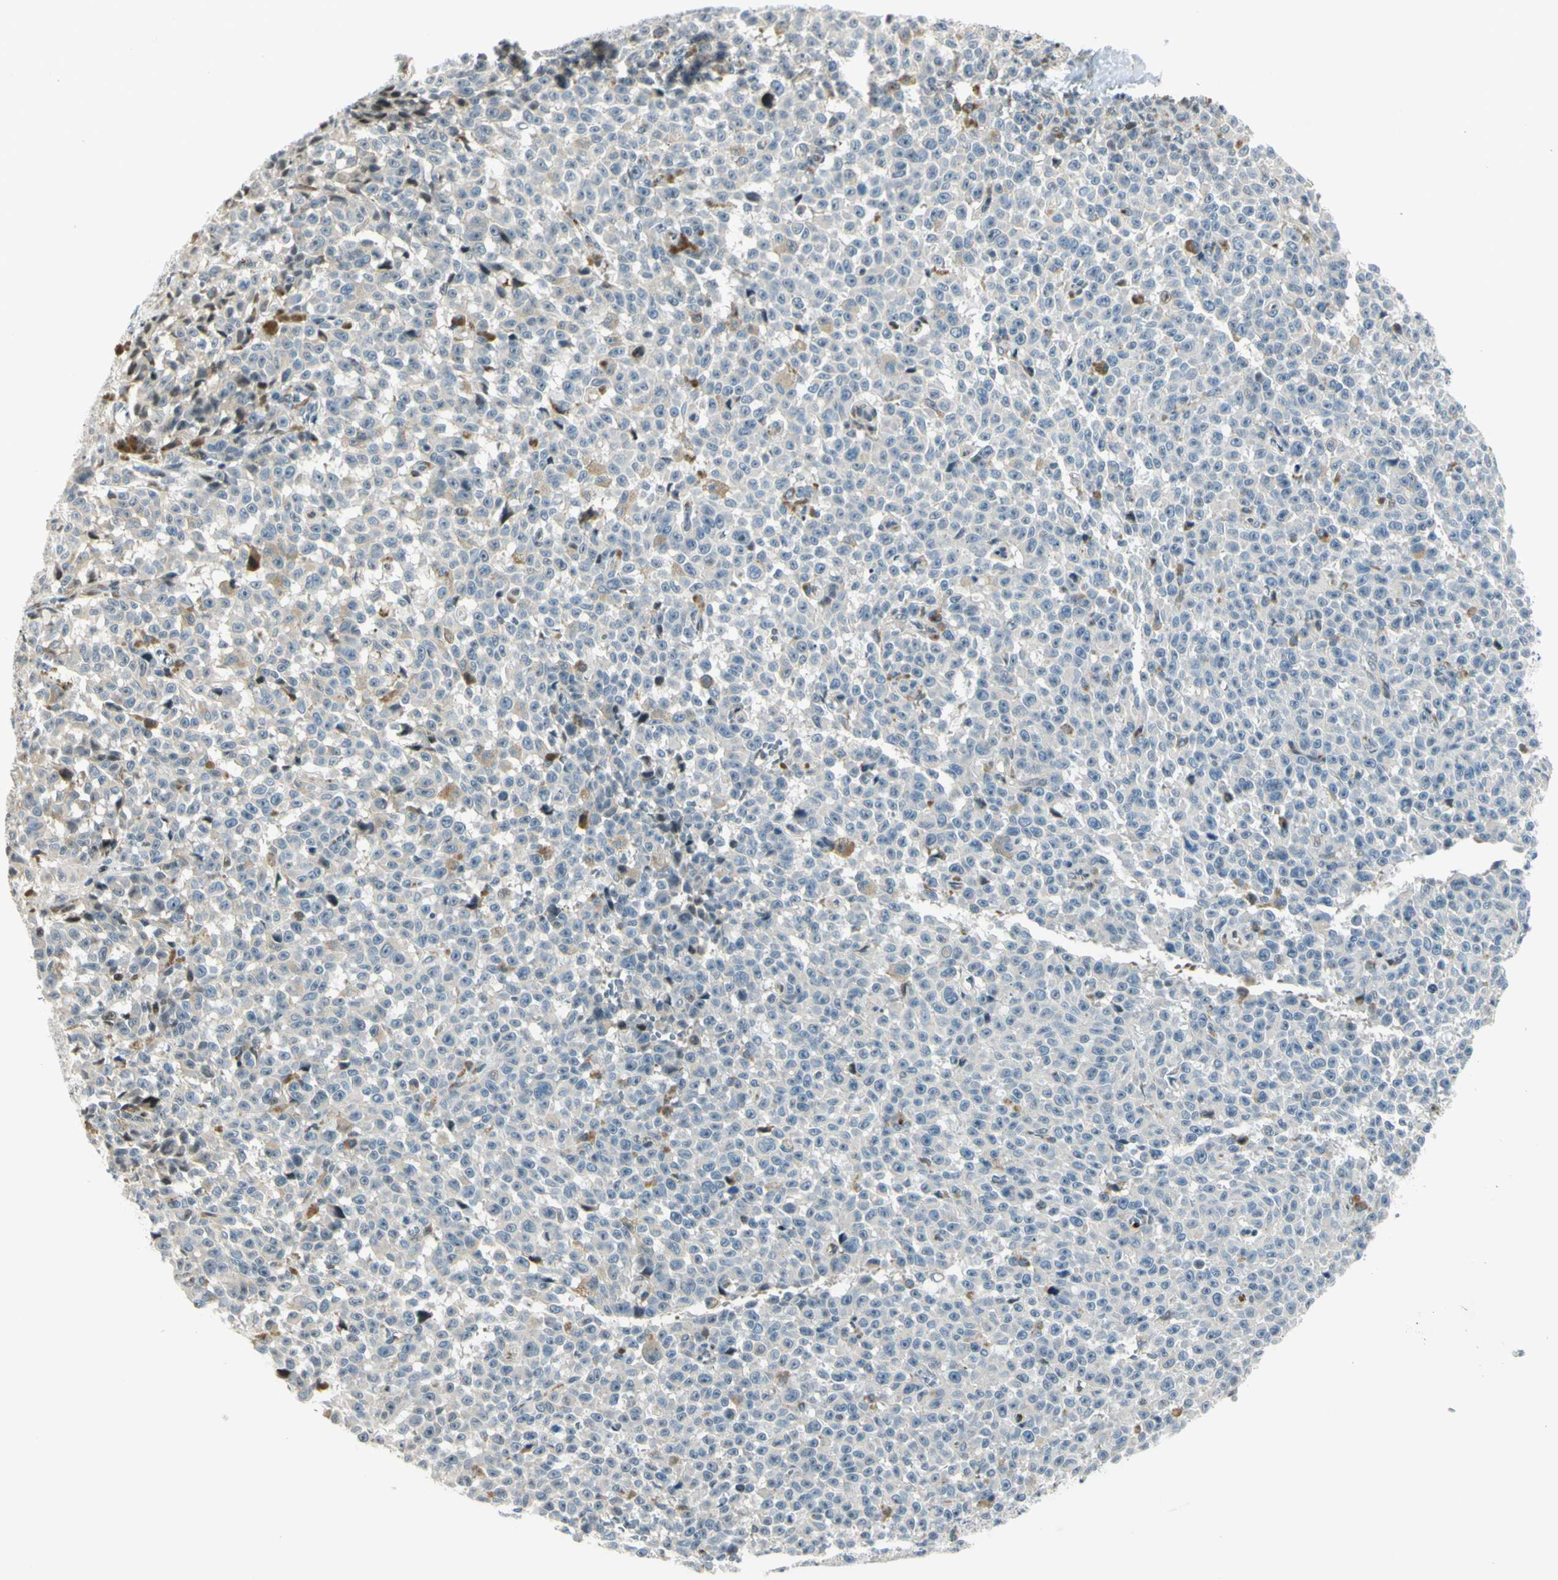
{"staining": {"intensity": "moderate", "quantity": "<25%", "location": "cytoplasmic/membranous"}, "tissue": "melanoma", "cell_type": "Tumor cells", "image_type": "cancer", "snomed": [{"axis": "morphology", "description": "Malignant melanoma, NOS"}, {"axis": "topography", "description": "Skin"}], "caption": "IHC staining of melanoma, which demonstrates low levels of moderate cytoplasmic/membranous expression in approximately <25% of tumor cells indicating moderate cytoplasmic/membranous protein staining. The staining was performed using DAB (brown) for protein detection and nuclei were counterstained in hematoxylin (blue).", "gene": "NPDC1", "patient": {"sex": "female", "age": 82}}